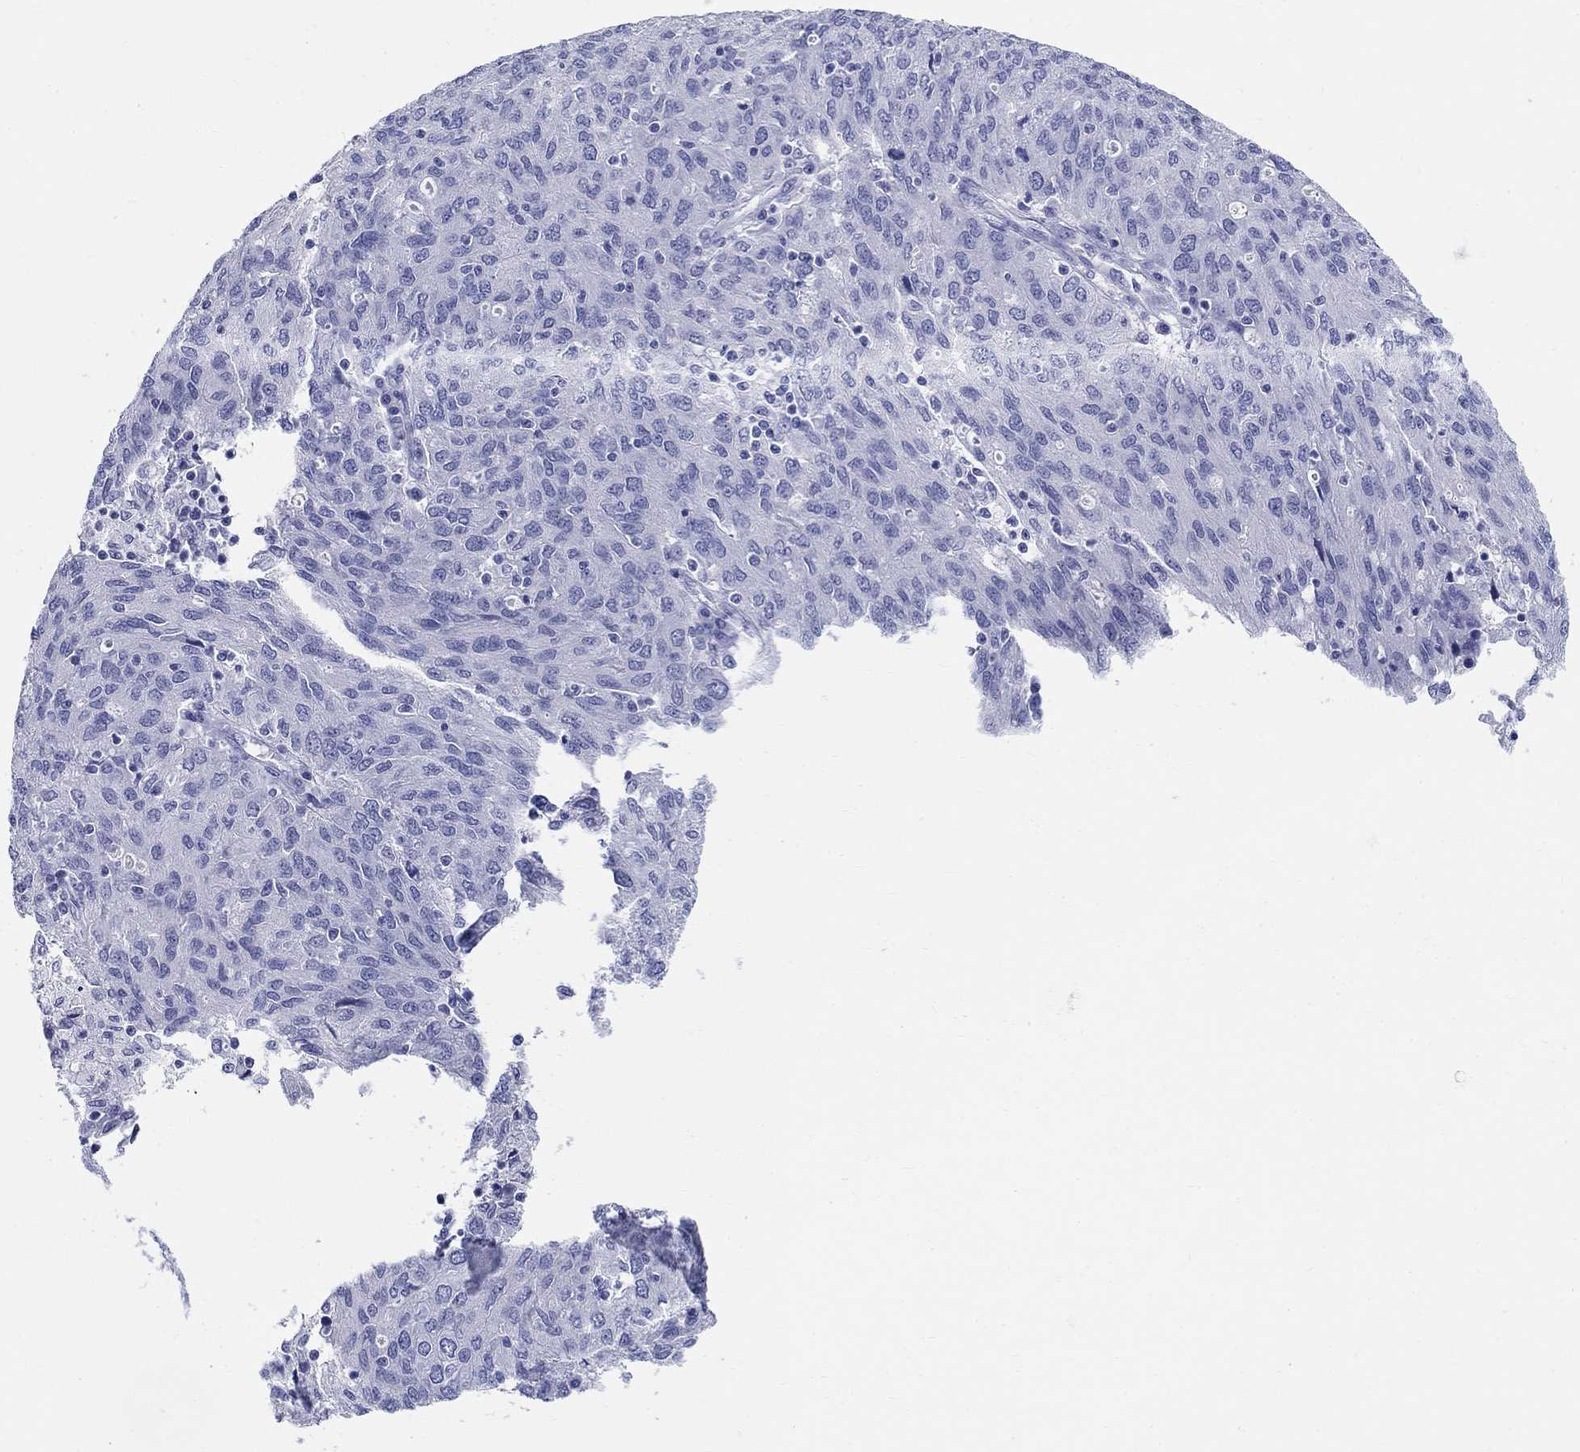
{"staining": {"intensity": "negative", "quantity": "none", "location": "none"}, "tissue": "ovarian cancer", "cell_type": "Tumor cells", "image_type": "cancer", "snomed": [{"axis": "morphology", "description": "Carcinoma, endometroid"}, {"axis": "topography", "description": "Ovary"}], "caption": "Immunohistochemistry (IHC) of ovarian endometroid carcinoma shows no staining in tumor cells.", "gene": "LAMP5", "patient": {"sex": "female", "age": 50}}